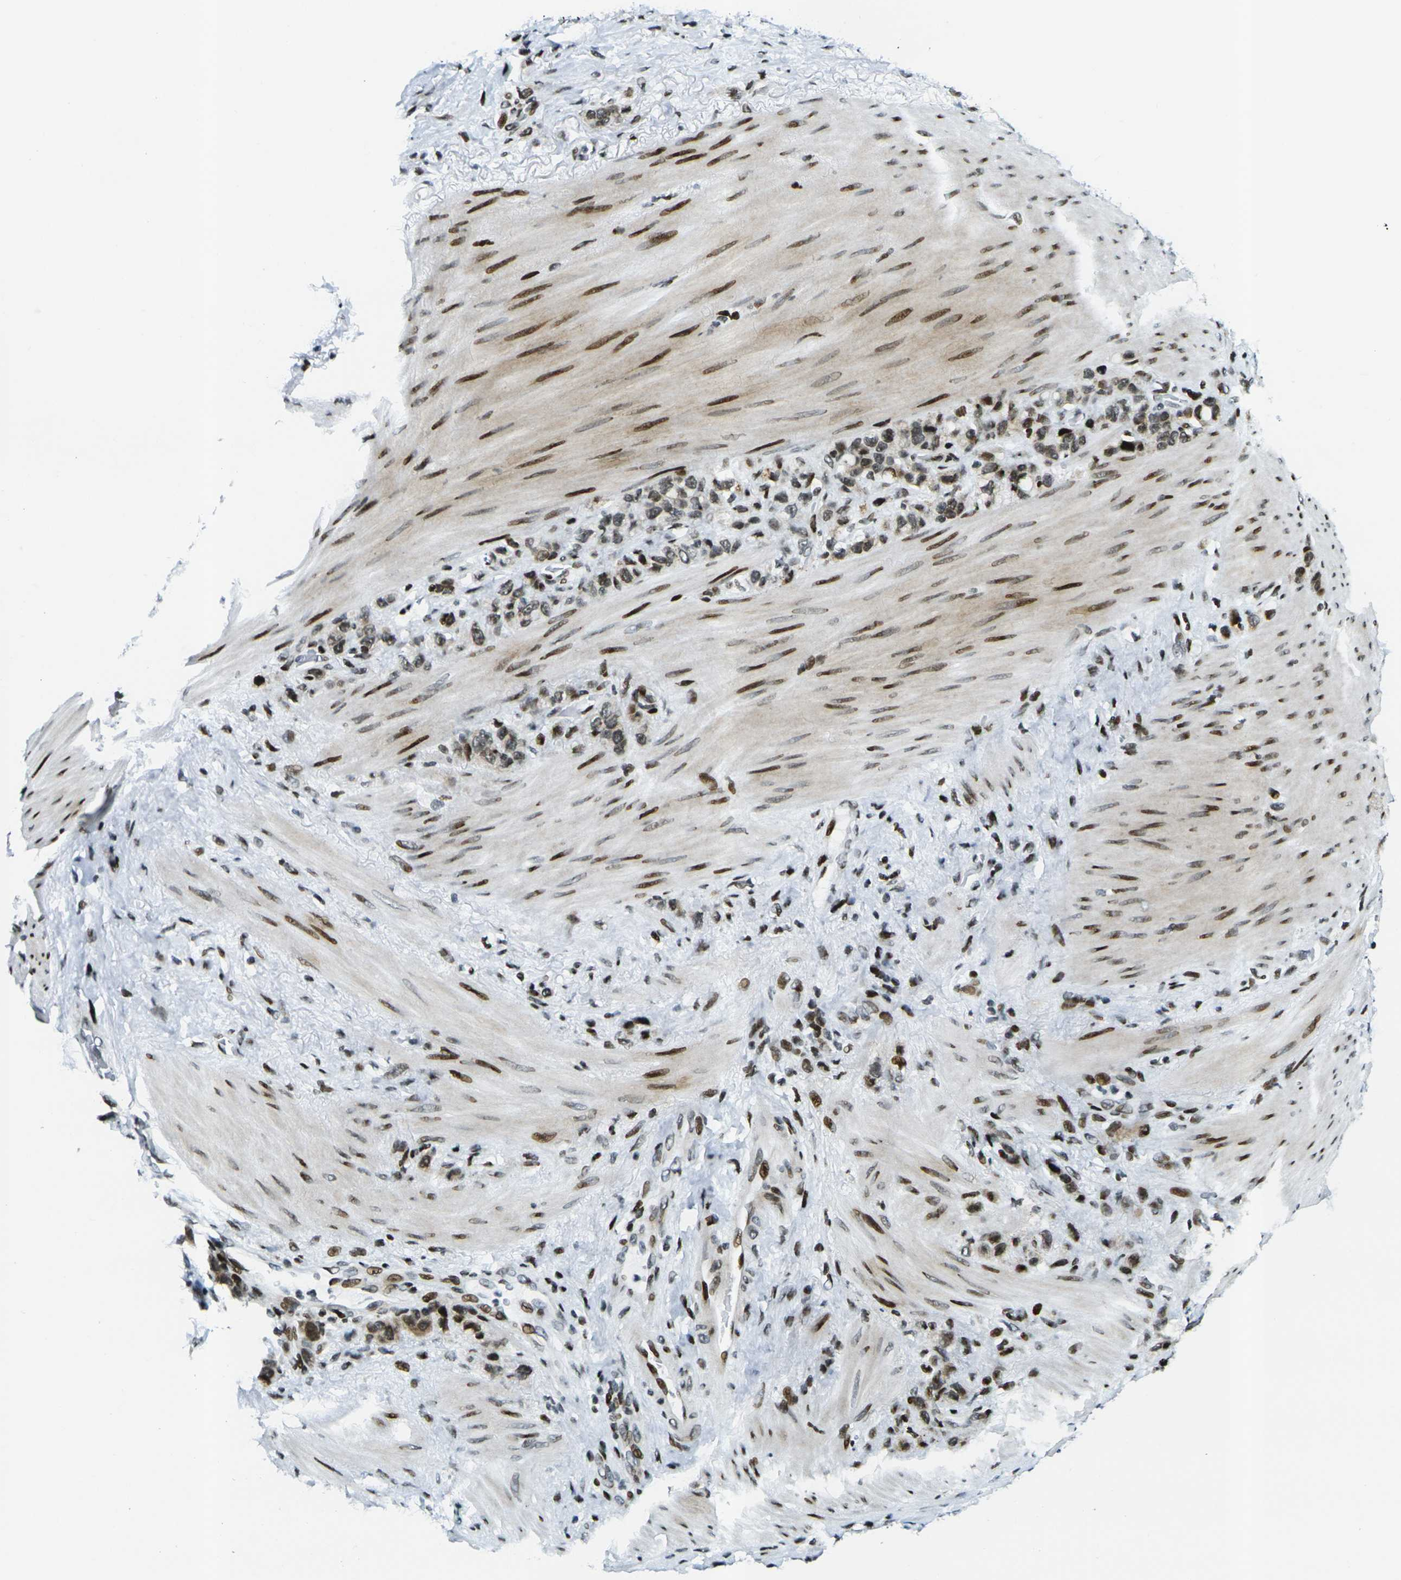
{"staining": {"intensity": "moderate", "quantity": ">75%", "location": "nuclear"}, "tissue": "stomach cancer", "cell_type": "Tumor cells", "image_type": "cancer", "snomed": [{"axis": "morphology", "description": "Adenocarcinoma, NOS"}, {"axis": "morphology", "description": "Adenocarcinoma, High grade"}, {"axis": "topography", "description": "Stomach, upper"}, {"axis": "topography", "description": "Stomach, lower"}], "caption": "Tumor cells exhibit moderate nuclear staining in about >75% of cells in stomach adenocarcinoma. The staining was performed using DAB (3,3'-diaminobenzidine) to visualize the protein expression in brown, while the nuclei were stained in blue with hematoxylin (Magnification: 20x).", "gene": "H3-3A", "patient": {"sex": "female", "age": 65}}